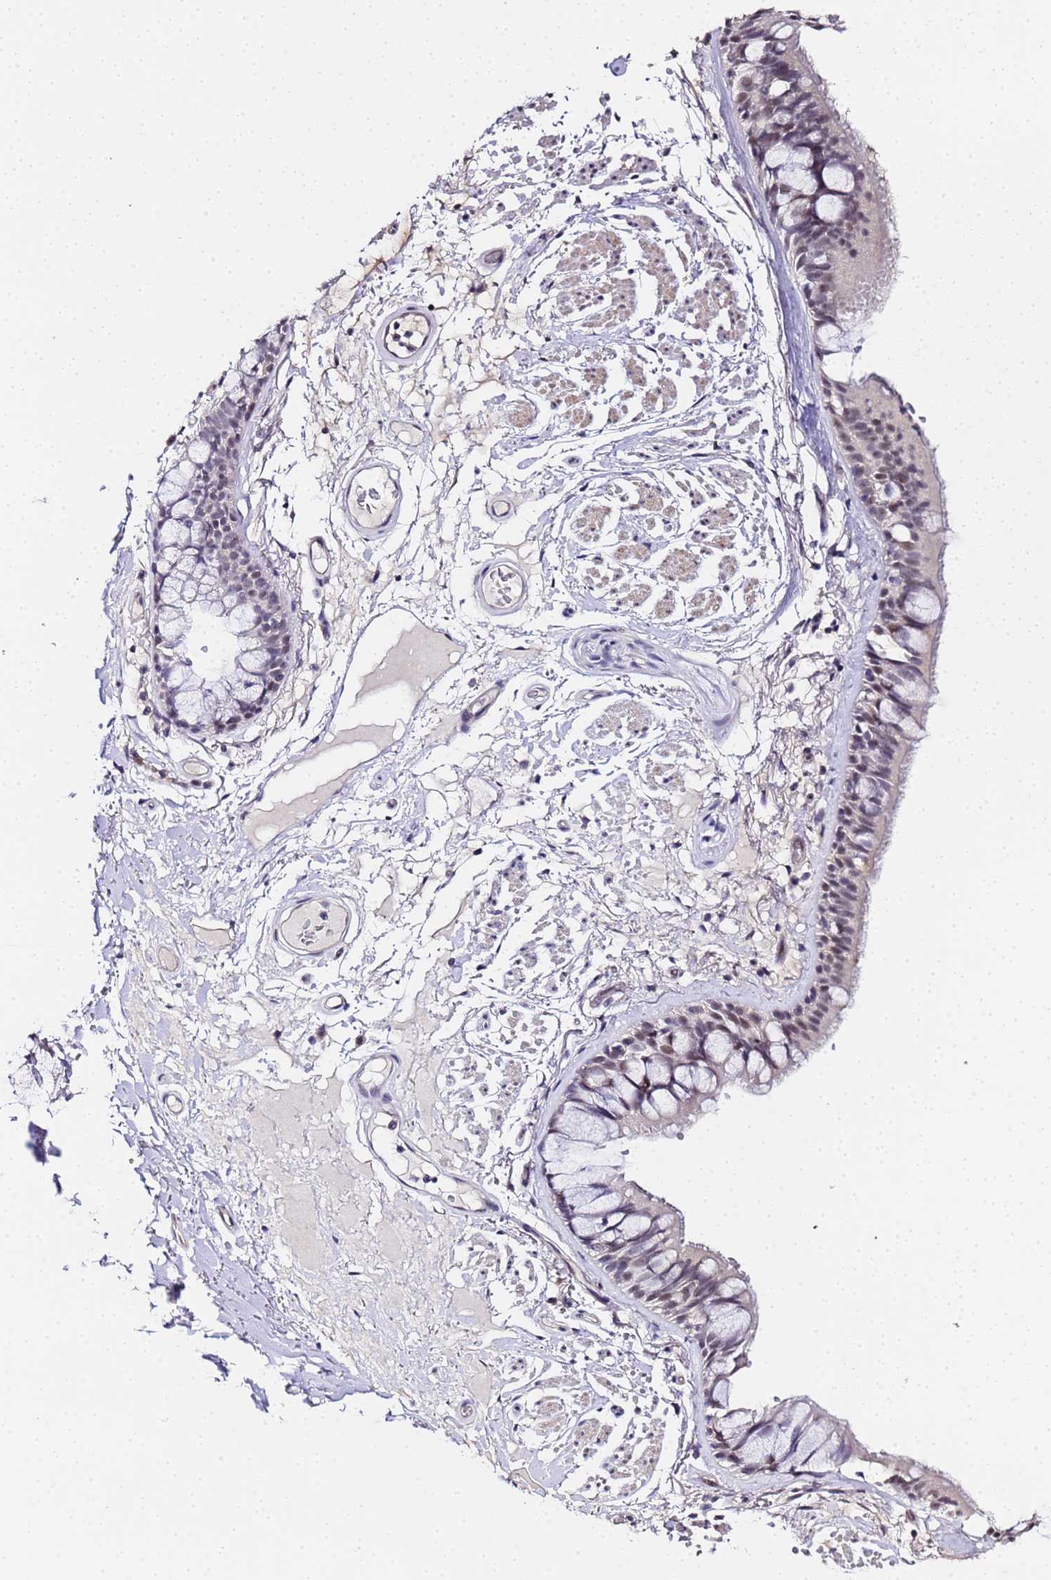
{"staining": {"intensity": "weak", "quantity": "<25%", "location": "nuclear"}, "tissue": "bronchus", "cell_type": "Respiratory epithelial cells", "image_type": "normal", "snomed": [{"axis": "morphology", "description": "Normal tissue, NOS"}, {"axis": "topography", "description": "Bronchus"}], "caption": "Immunohistochemistry image of benign bronchus: human bronchus stained with DAB (3,3'-diaminobenzidine) reveals no significant protein positivity in respiratory epithelial cells.", "gene": "LSM3", "patient": {"sex": "male", "age": 70}}